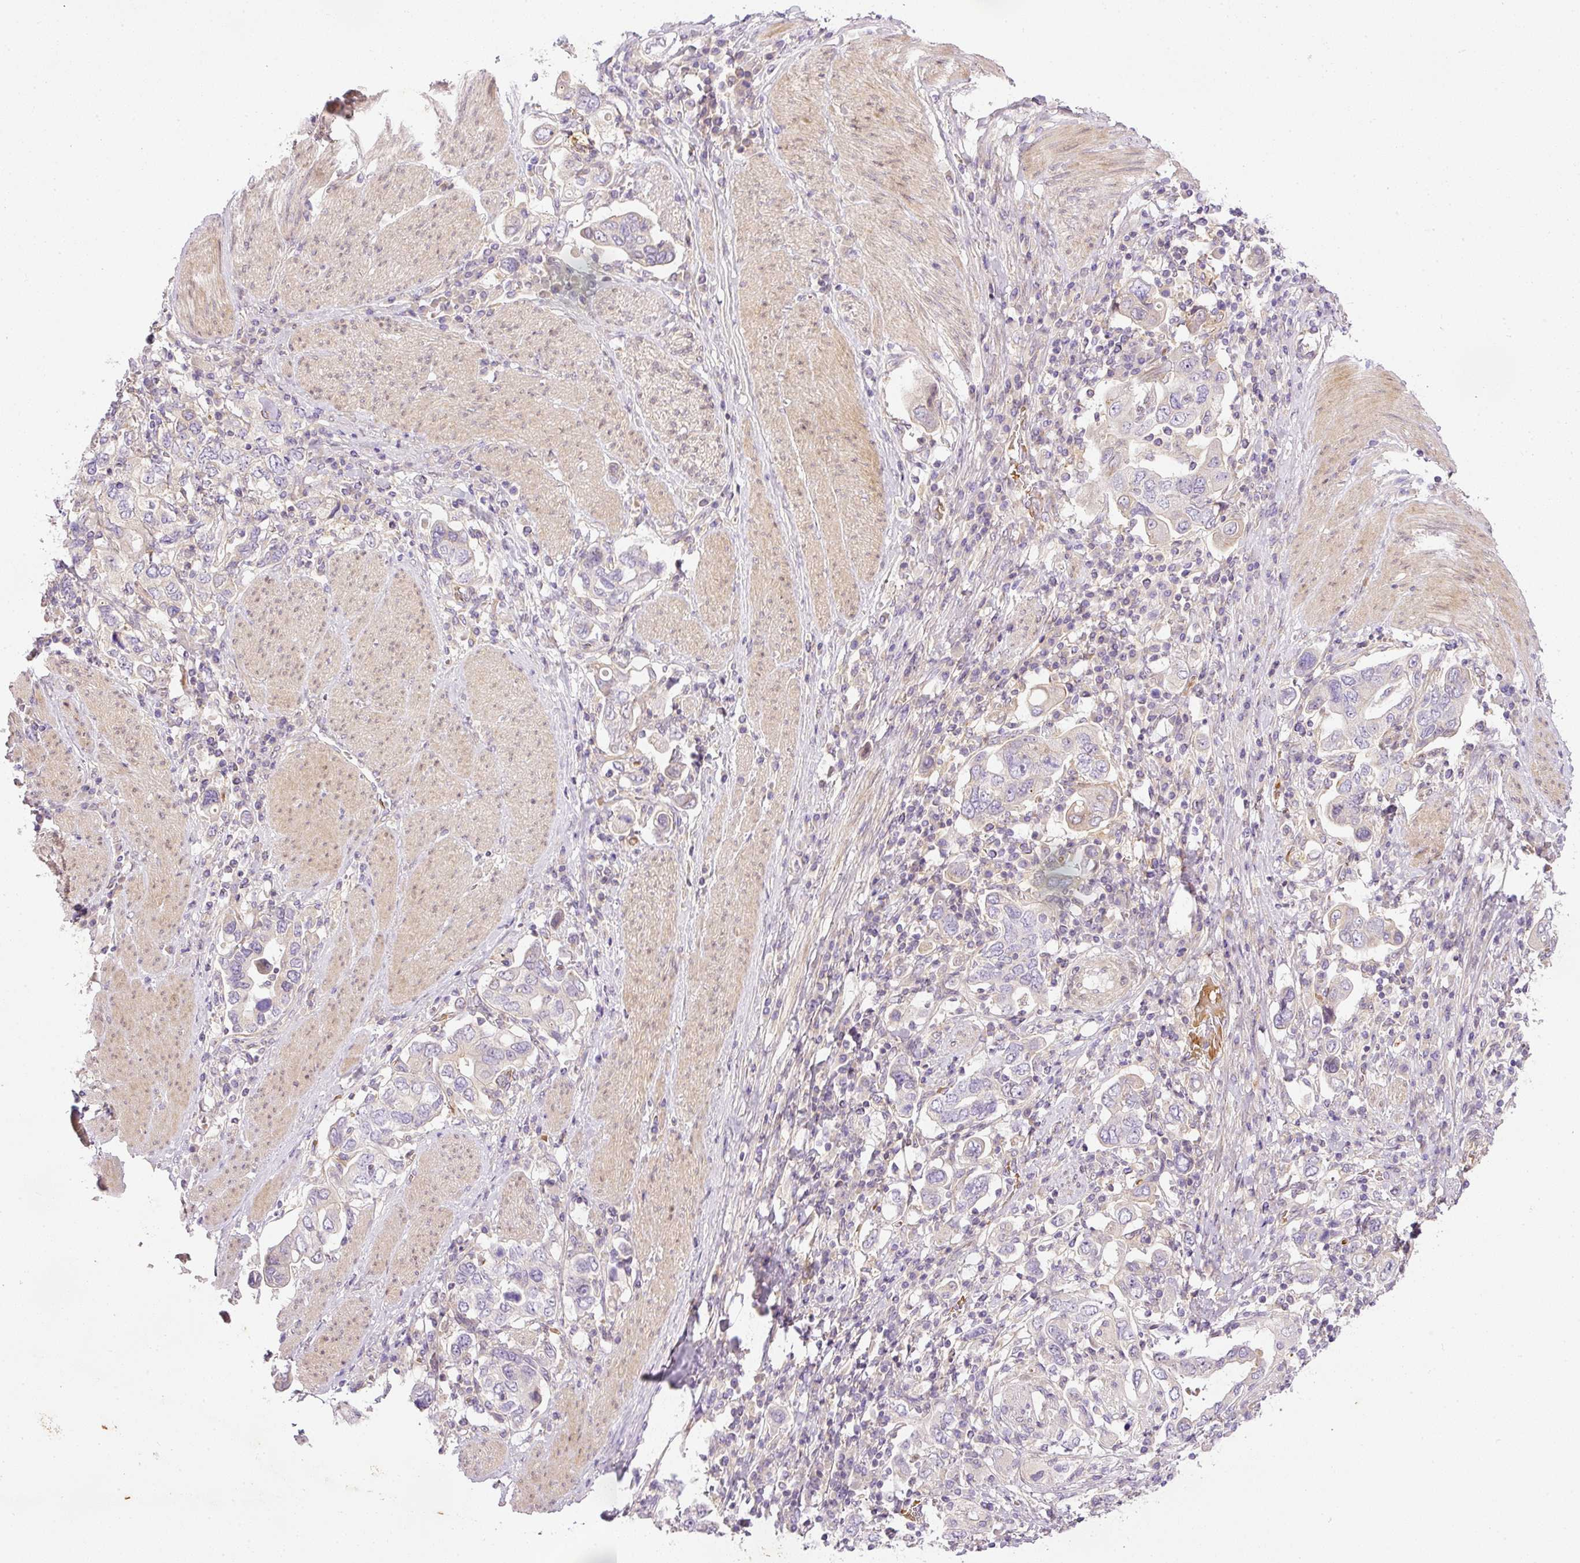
{"staining": {"intensity": "negative", "quantity": "none", "location": "none"}, "tissue": "stomach cancer", "cell_type": "Tumor cells", "image_type": "cancer", "snomed": [{"axis": "morphology", "description": "Adenocarcinoma, NOS"}, {"axis": "topography", "description": "Stomach, upper"}, {"axis": "topography", "description": "Stomach"}], "caption": "An immunohistochemistry histopathology image of stomach adenocarcinoma is shown. There is no staining in tumor cells of stomach adenocarcinoma.", "gene": "TBC1D2B", "patient": {"sex": "male", "age": 62}}